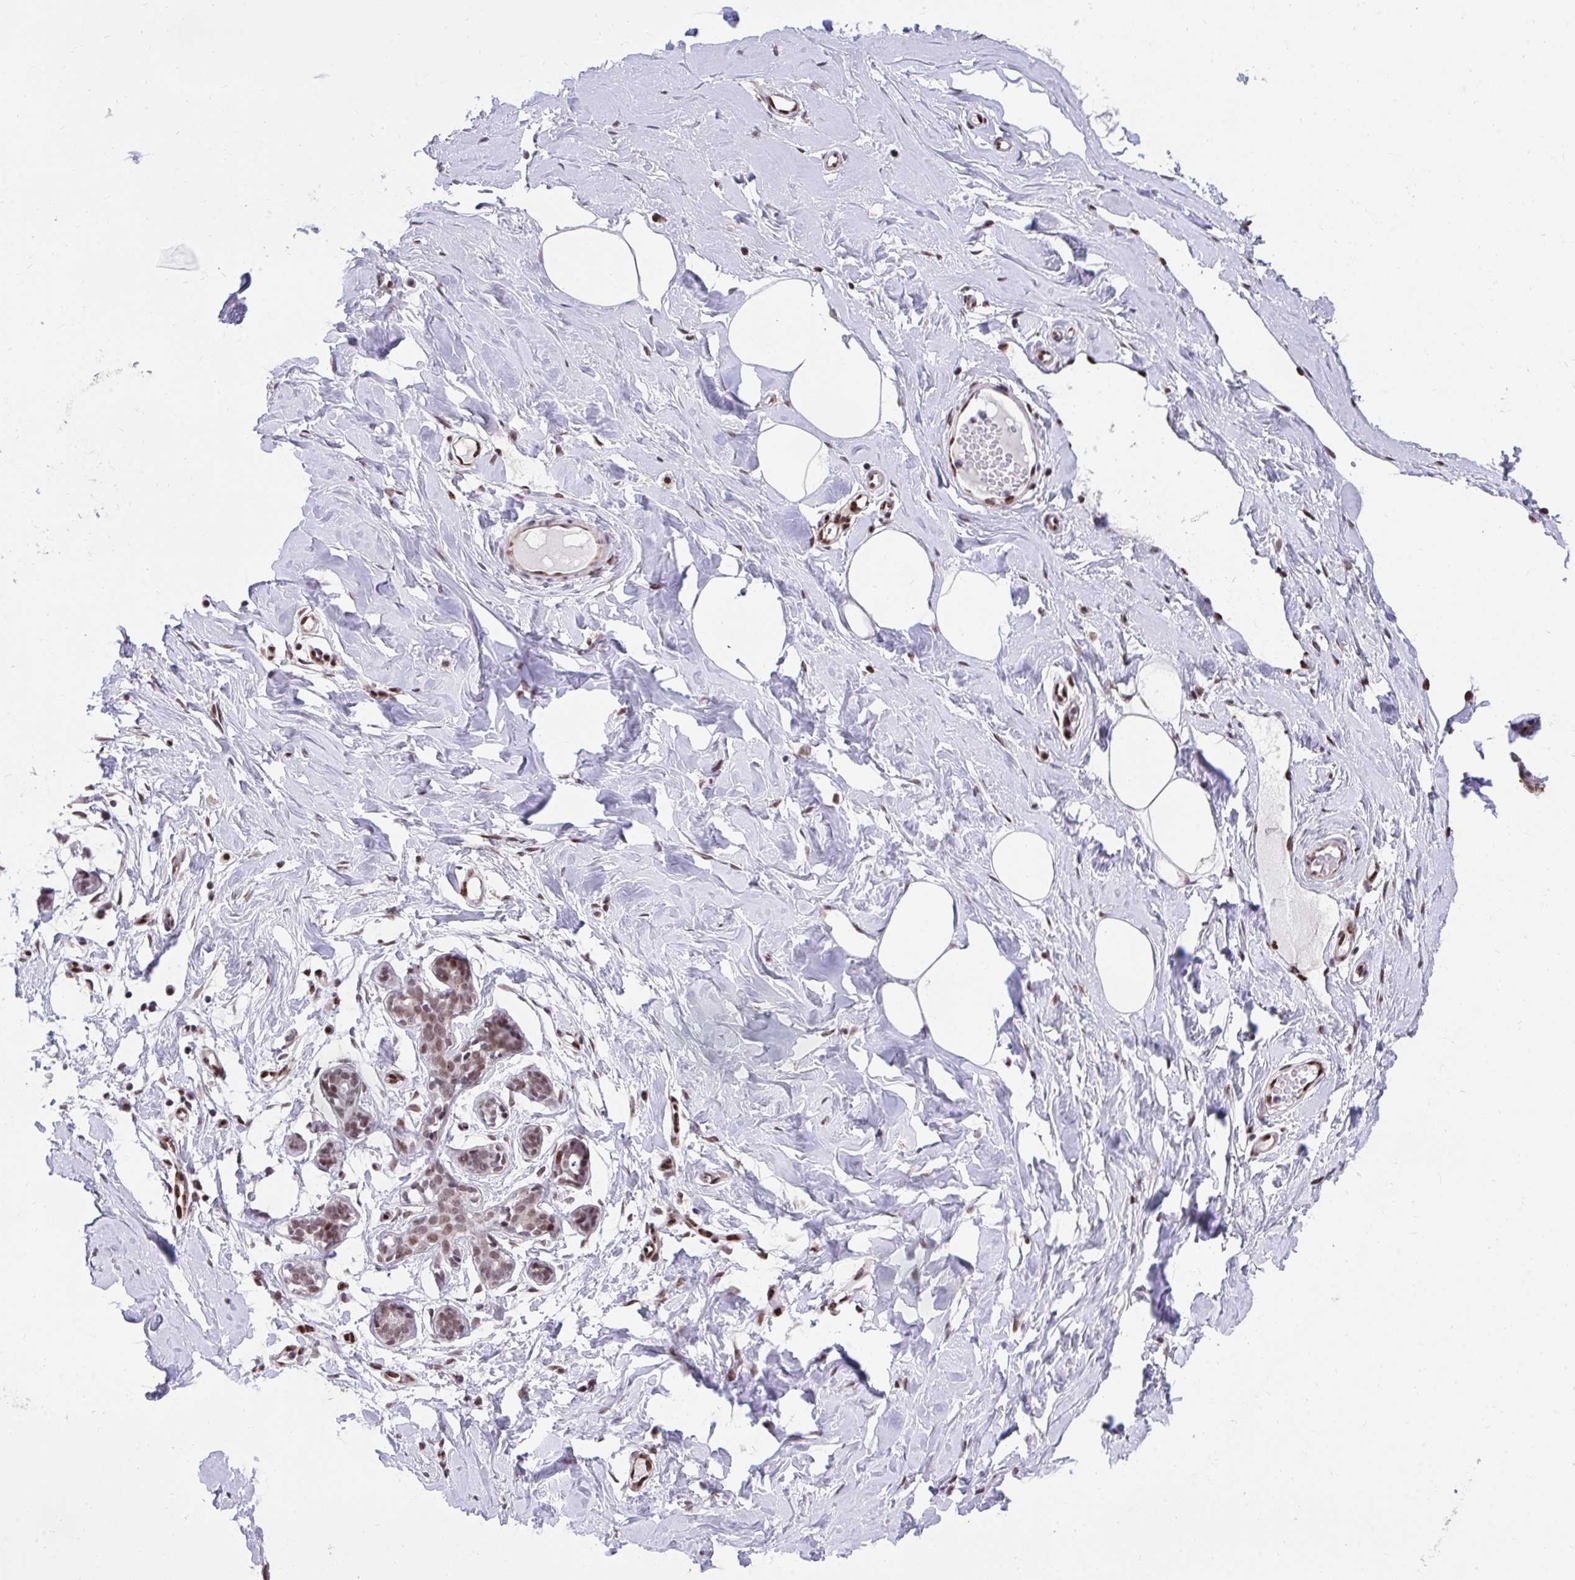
{"staining": {"intensity": "negative", "quantity": "none", "location": "none"}, "tissue": "breast", "cell_type": "Adipocytes", "image_type": "normal", "snomed": [{"axis": "morphology", "description": "Normal tissue, NOS"}, {"axis": "topography", "description": "Breast"}], "caption": "Breast stained for a protein using immunohistochemistry (IHC) shows no staining adipocytes.", "gene": "HOXA4", "patient": {"sex": "female", "age": 27}}